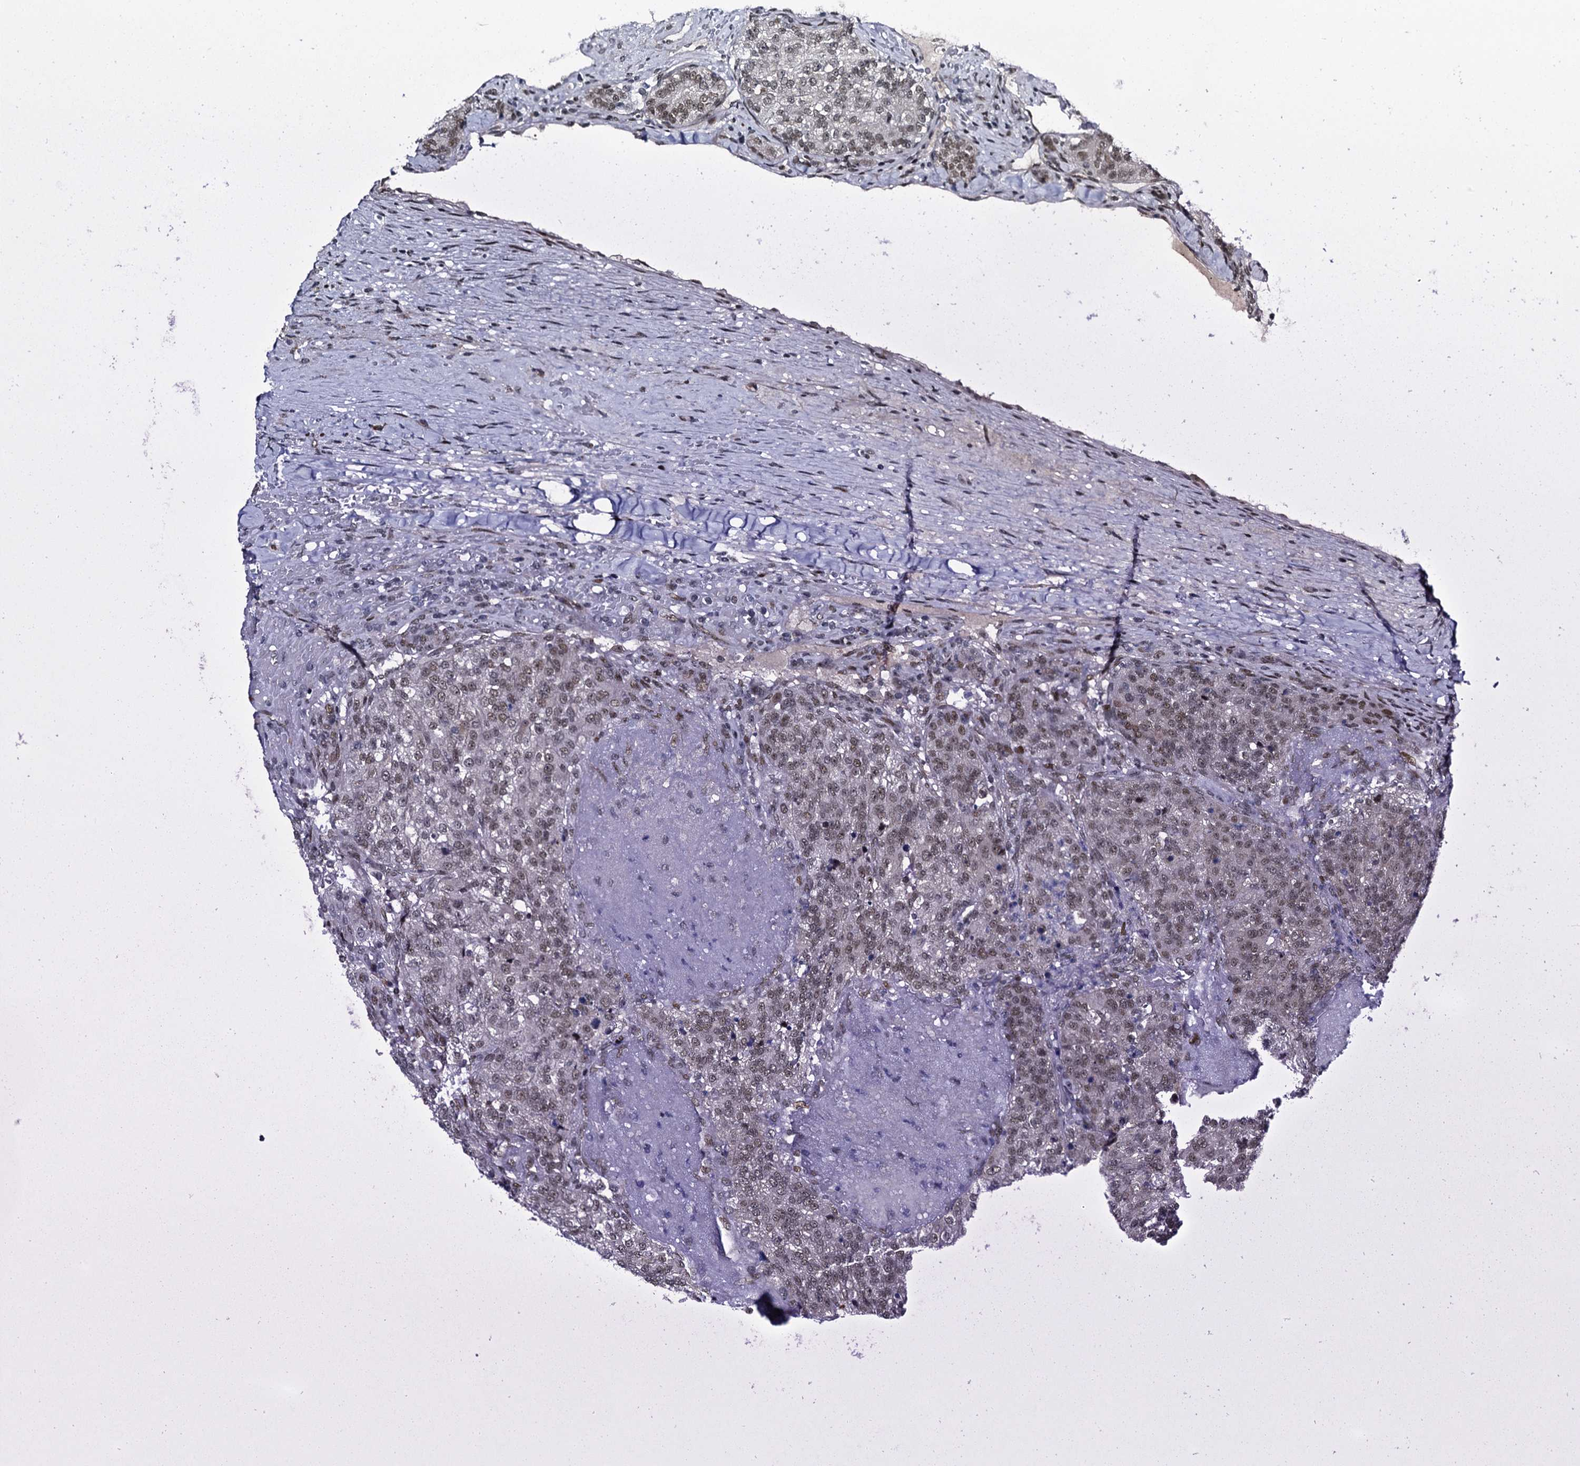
{"staining": {"intensity": "weak", "quantity": ">75%", "location": "nuclear"}, "tissue": "renal cancer", "cell_type": "Tumor cells", "image_type": "cancer", "snomed": [{"axis": "morphology", "description": "Adenocarcinoma, NOS"}, {"axis": "topography", "description": "Kidney"}], "caption": "Protein staining of renal cancer (adenocarcinoma) tissue demonstrates weak nuclear staining in approximately >75% of tumor cells.", "gene": "RUFY2", "patient": {"sex": "female", "age": 63}}